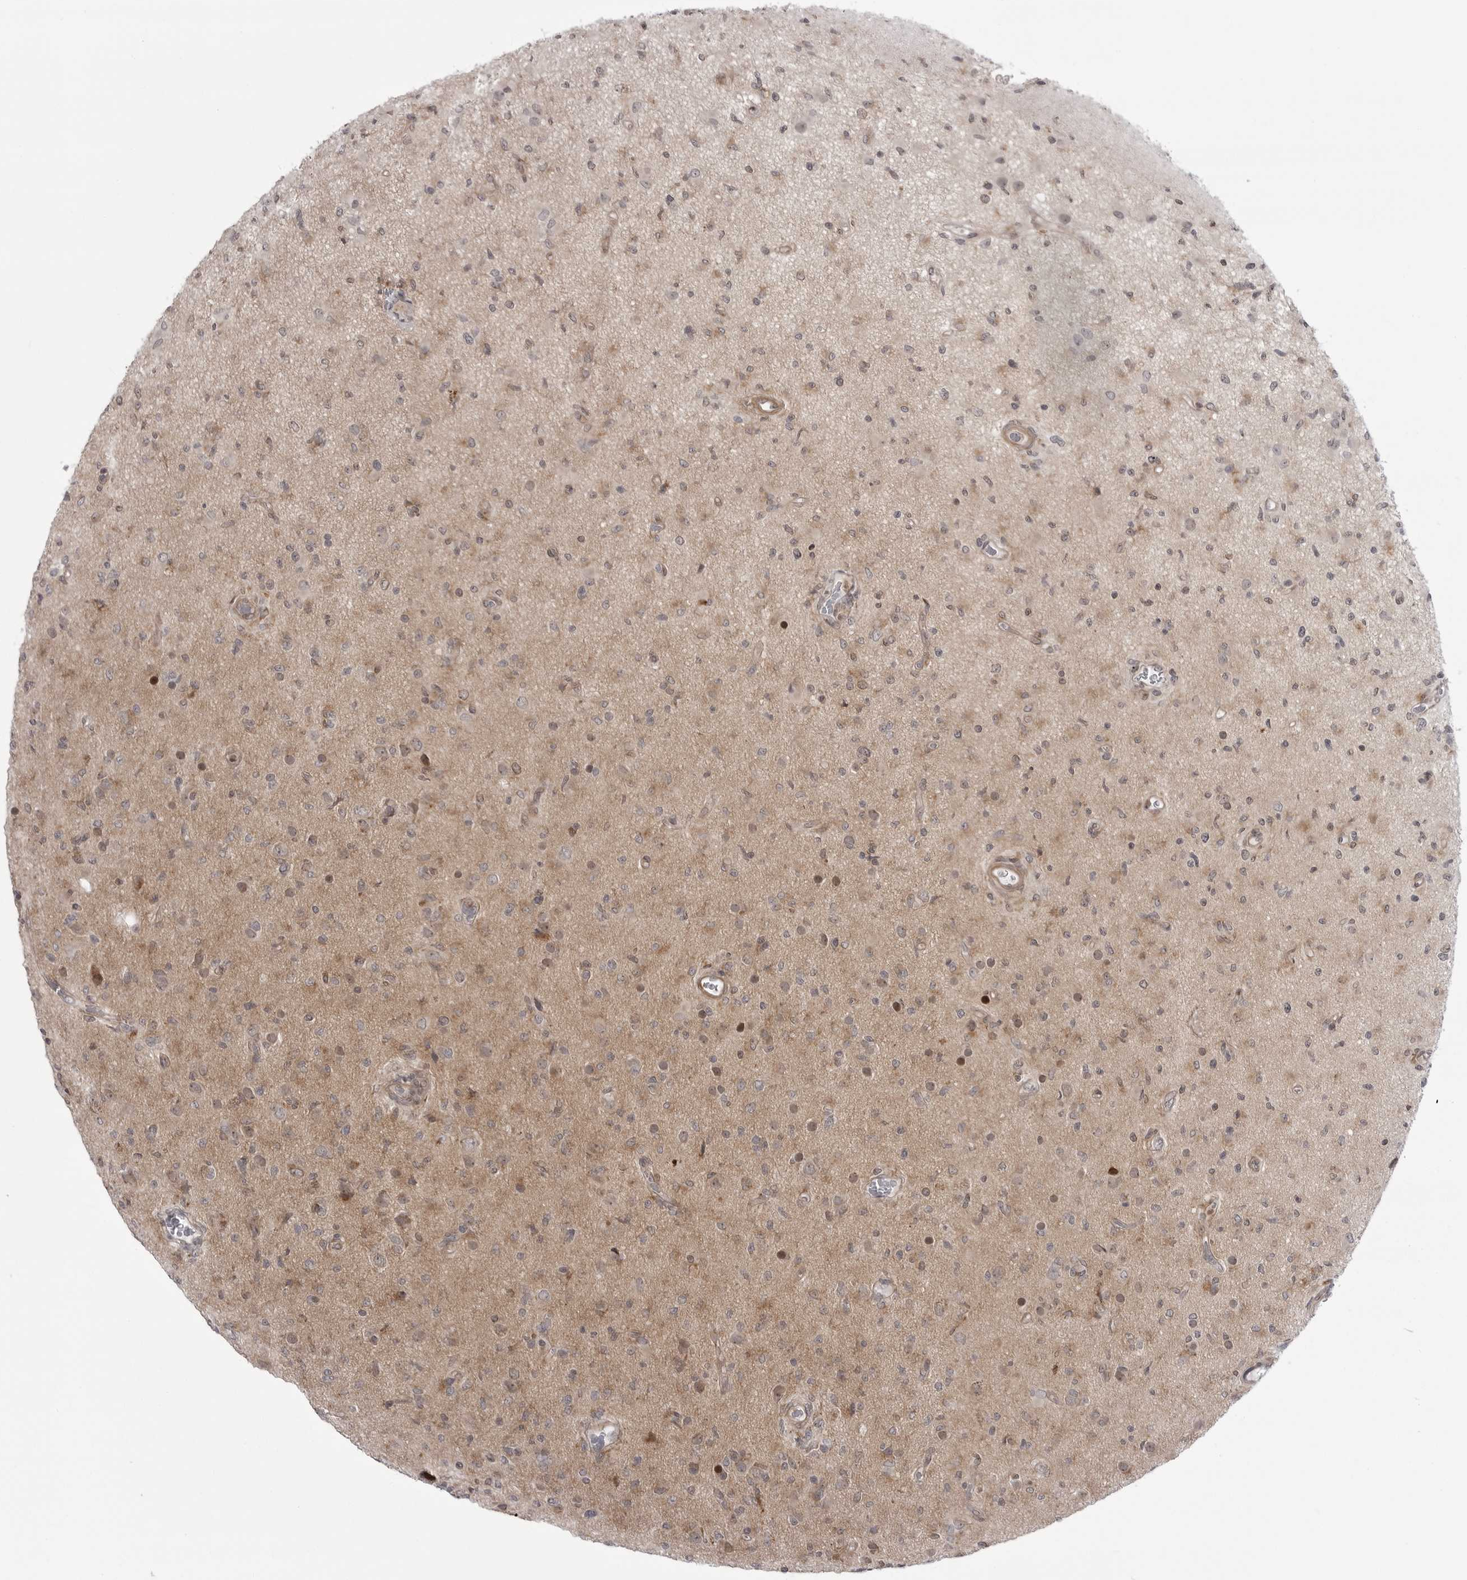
{"staining": {"intensity": "weak", "quantity": "25%-75%", "location": "cytoplasmic/membranous"}, "tissue": "glioma", "cell_type": "Tumor cells", "image_type": "cancer", "snomed": [{"axis": "morphology", "description": "Glioma, malignant, High grade"}, {"axis": "topography", "description": "Brain"}], "caption": "The immunohistochemical stain labels weak cytoplasmic/membranous positivity in tumor cells of glioma tissue.", "gene": "CCDC18", "patient": {"sex": "female", "age": 57}}